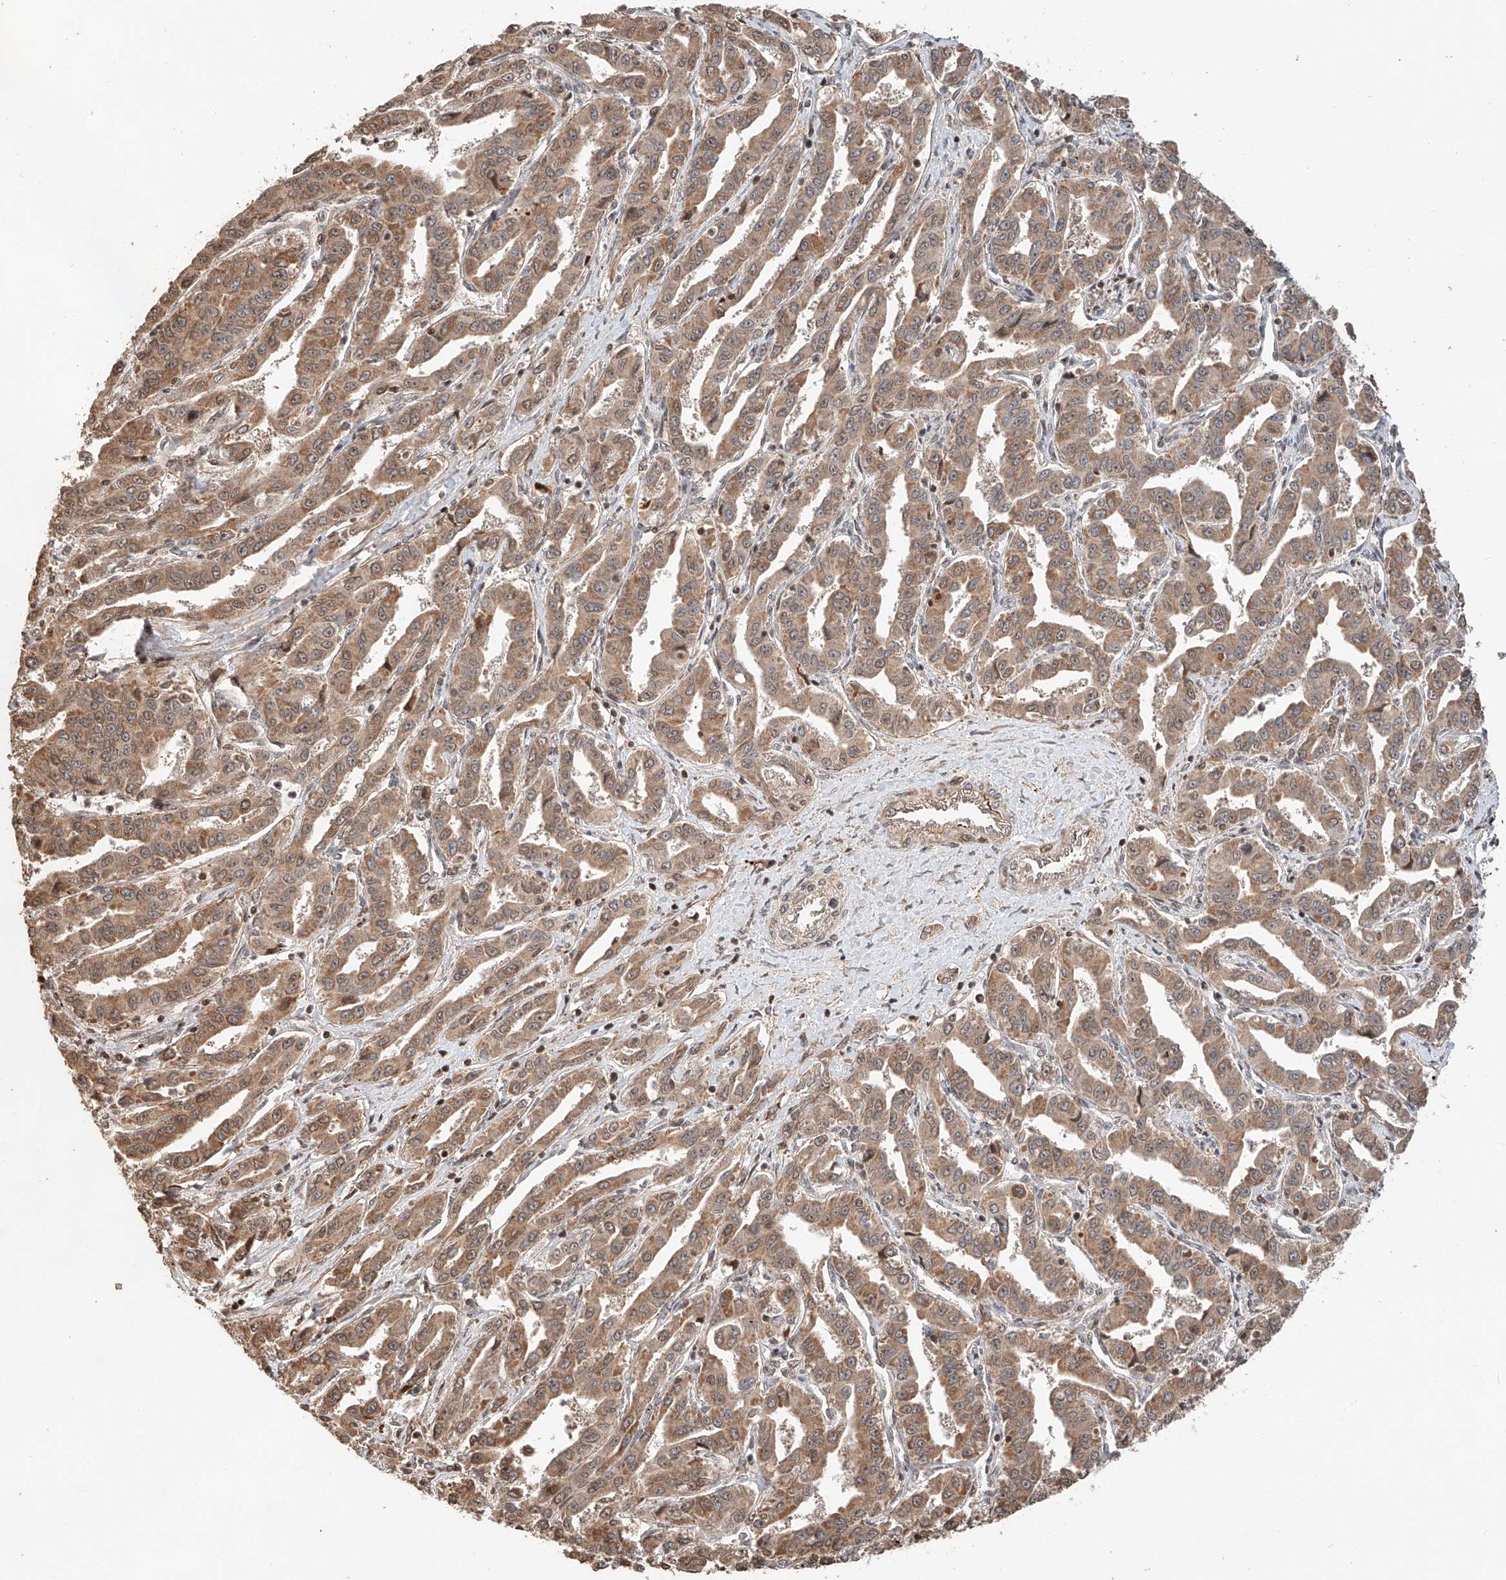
{"staining": {"intensity": "moderate", "quantity": ">75%", "location": "cytoplasmic/membranous"}, "tissue": "liver cancer", "cell_type": "Tumor cells", "image_type": "cancer", "snomed": [{"axis": "morphology", "description": "Cholangiocarcinoma"}, {"axis": "topography", "description": "Liver"}], "caption": "The histopathology image reveals staining of cholangiocarcinoma (liver), revealing moderate cytoplasmic/membranous protein positivity (brown color) within tumor cells.", "gene": "ARHGAP33", "patient": {"sex": "male", "age": 59}}